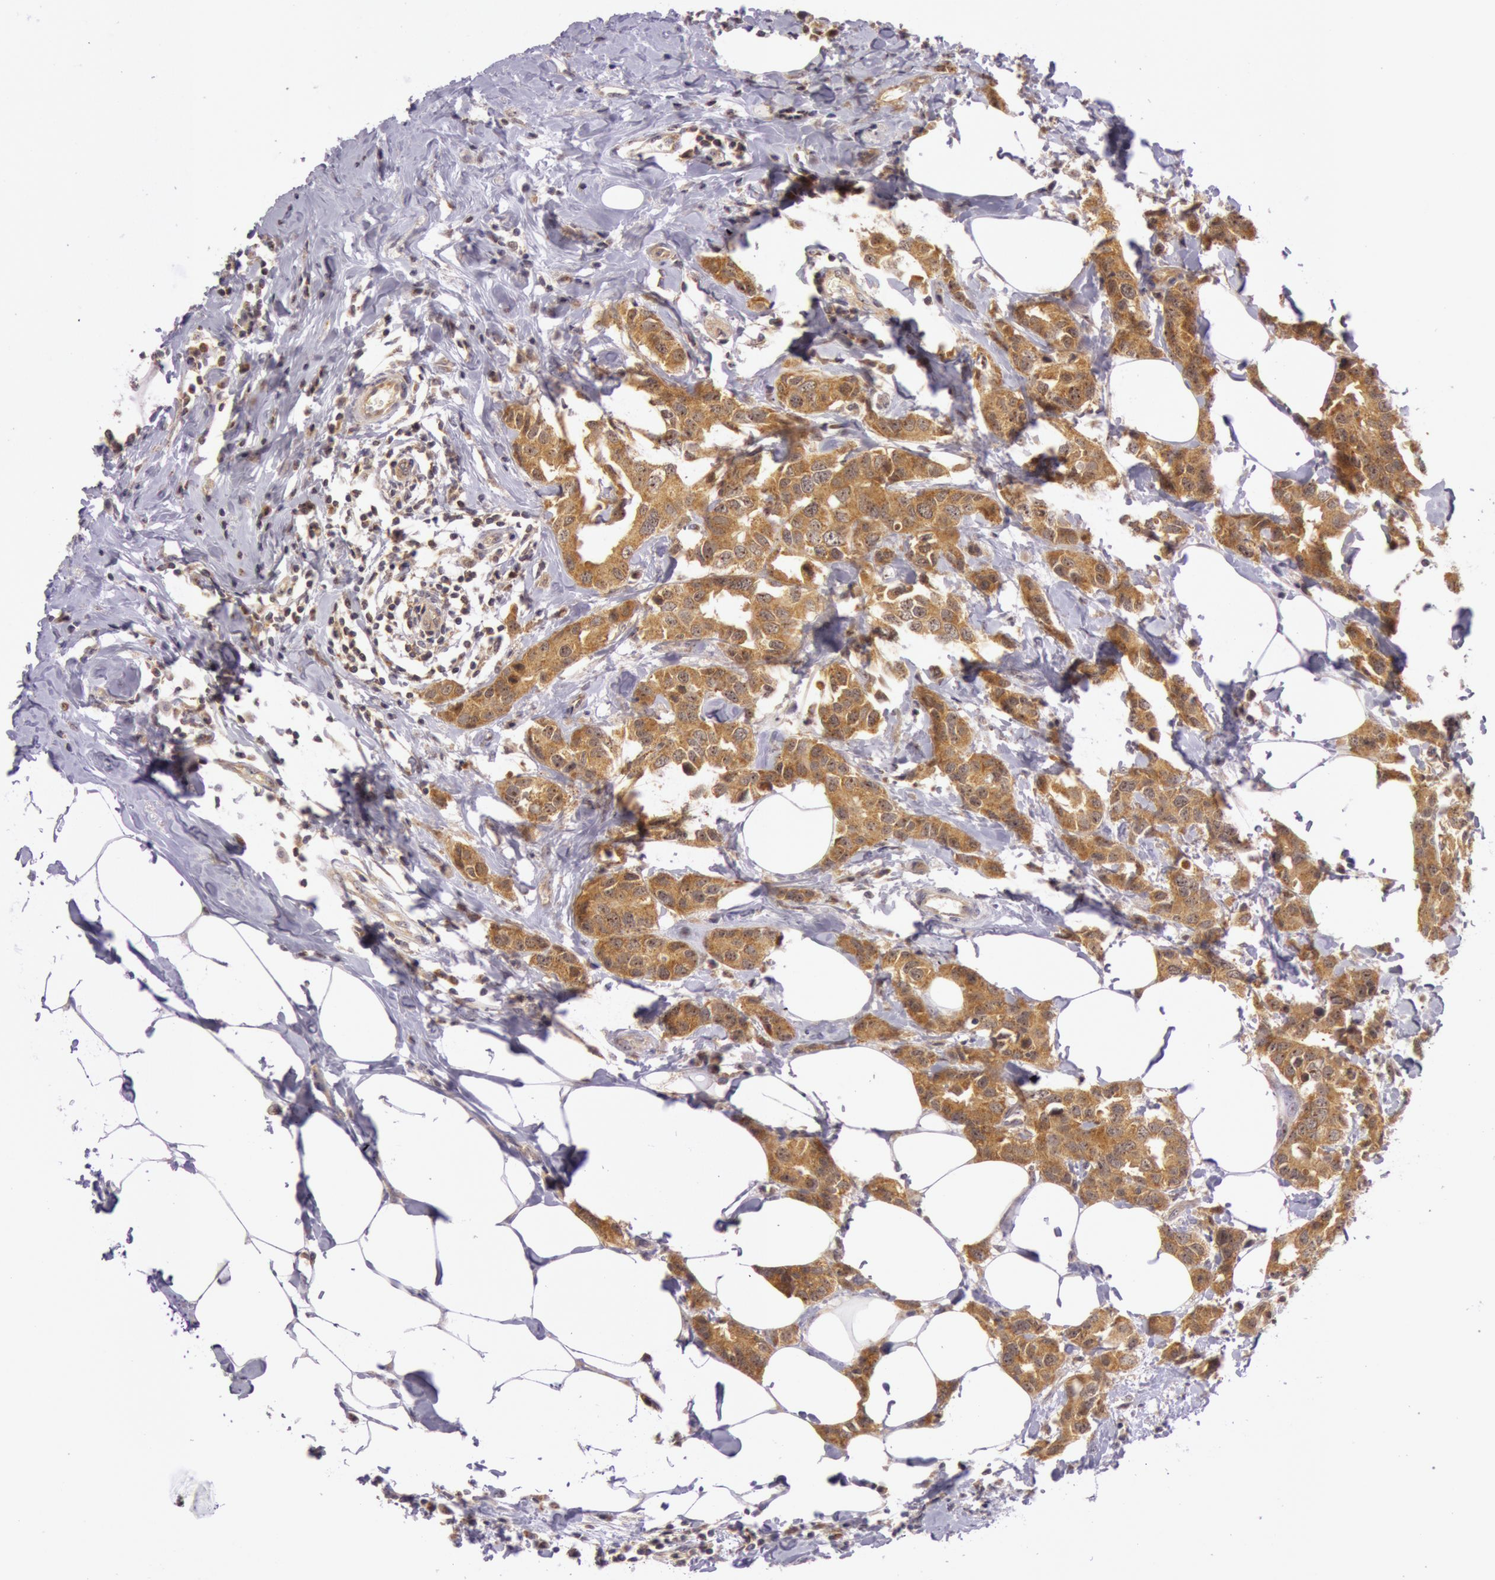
{"staining": {"intensity": "strong", "quantity": ">75%", "location": "cytoplasmic/membranous,nuclear"}, "tissue": "breast cancer", "cell_type": "Tumor cells", "image_type": "cancer", "snomed": [{"axis": "morphology", "description": "Normal tissue, NOS"}, {"axis": "morphology", "description": "Duct carcinoma"}, {"axis": "topography", "description": "Breast"}], "caption": "A high amount of strong cytoplasmic/membranous and nuclear staining is present in about >75% of tumor cells in breast cancer tissue. (IHC, brightfield microscopy, high magnification).", "gene": "CDK16", "patient": {"sex": "female", "age": 50}}